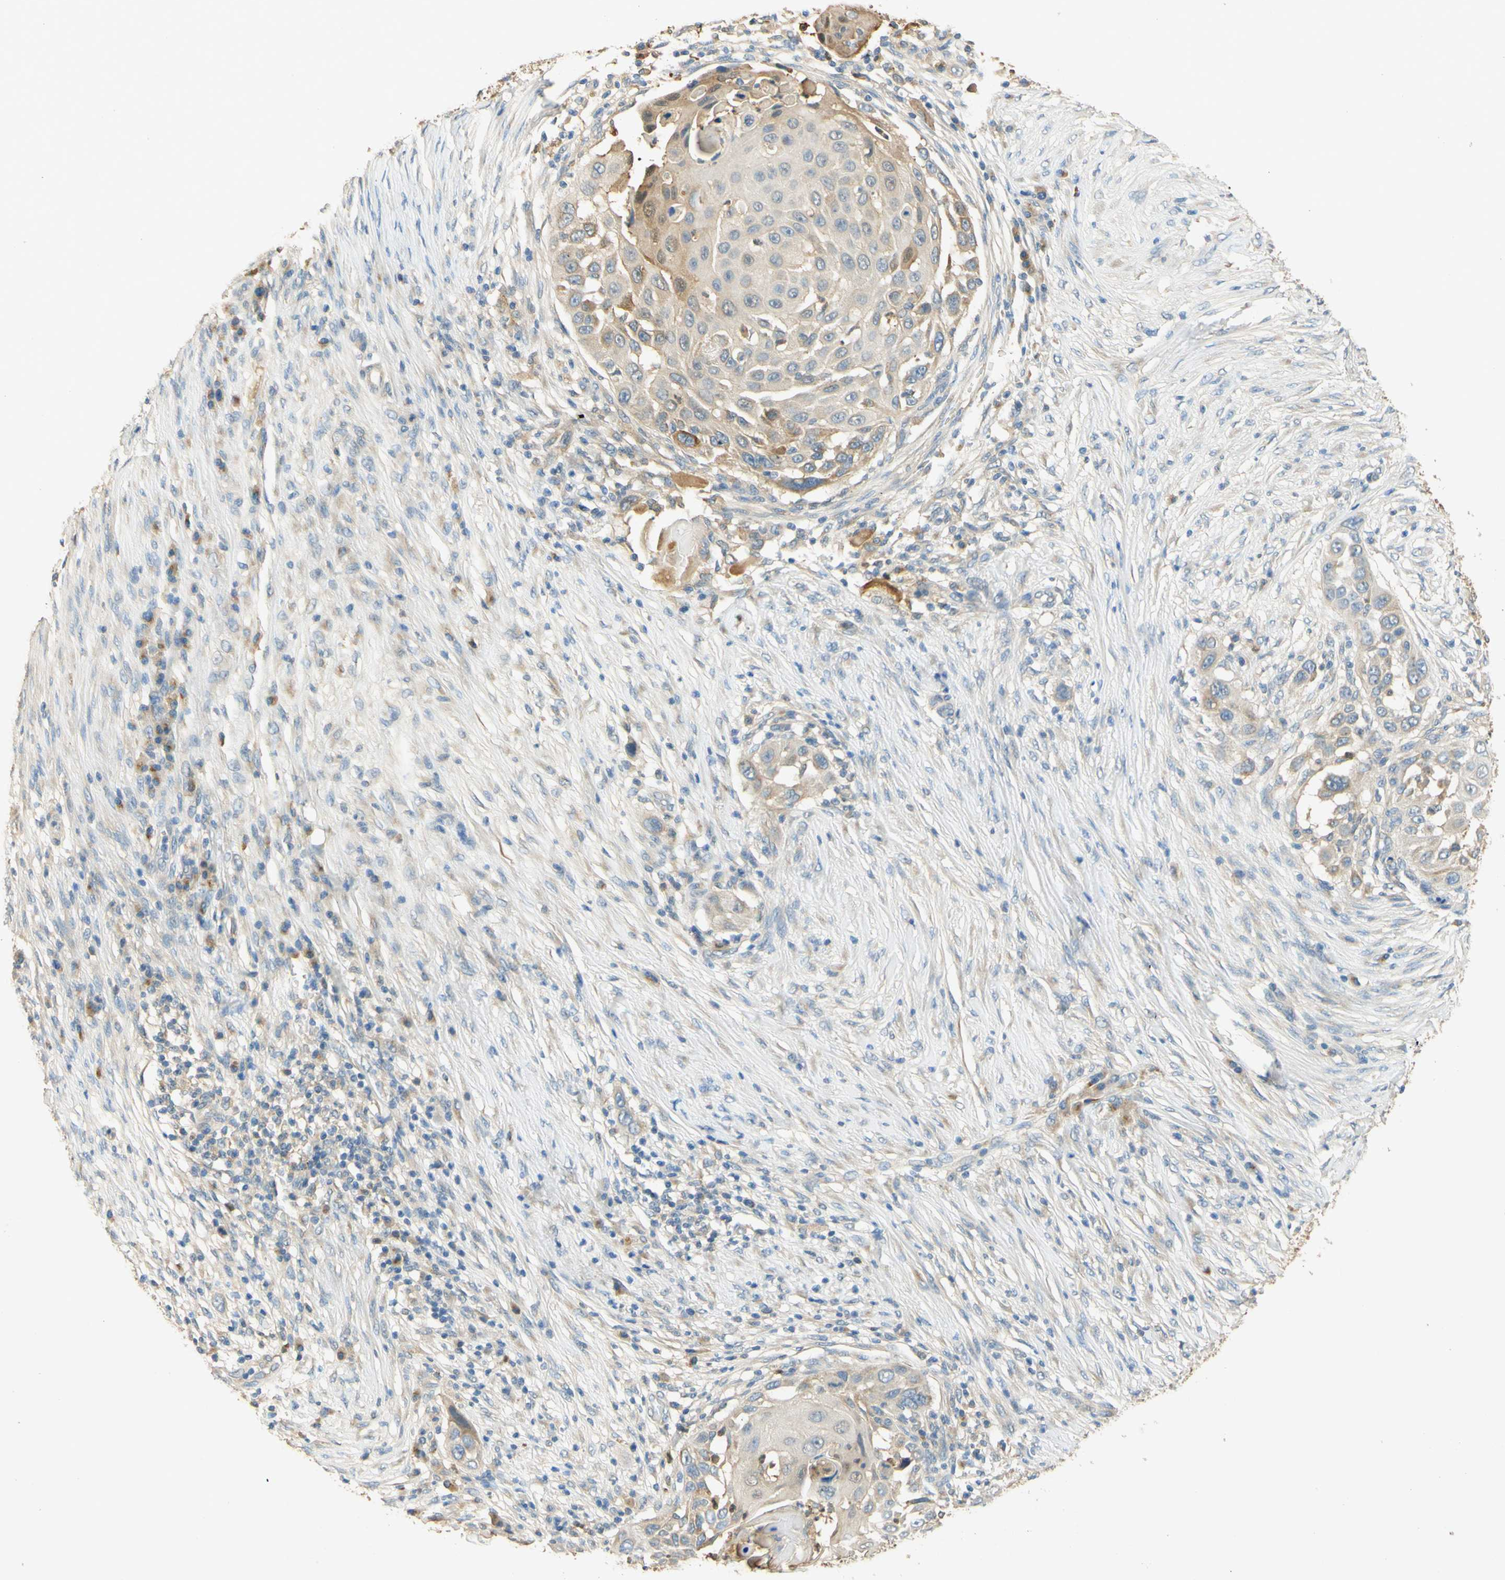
{"staining": {"intensity": "weak", "quantity": "25%-75%", "location": "cytoplasmic/membranous"}, "tissue": "skin cancer", "cell_type": "Tumor cells", "image_type": "cancer", "snomed": [{"axis": "morphology", "description": "Squamous cell carcinoma, NOS"}, {"axis": "topography", "description": "Skin"}], "caption": "Immunohistochemistry (DAB) staining of skin squamous cell carcinoma exhibits weak cytoplasmic/membranous protein staining in approximately 25%-75% of tumor cells.", "gene": "ENTREP2", "patient": {"sex": "female", "age": 44}}